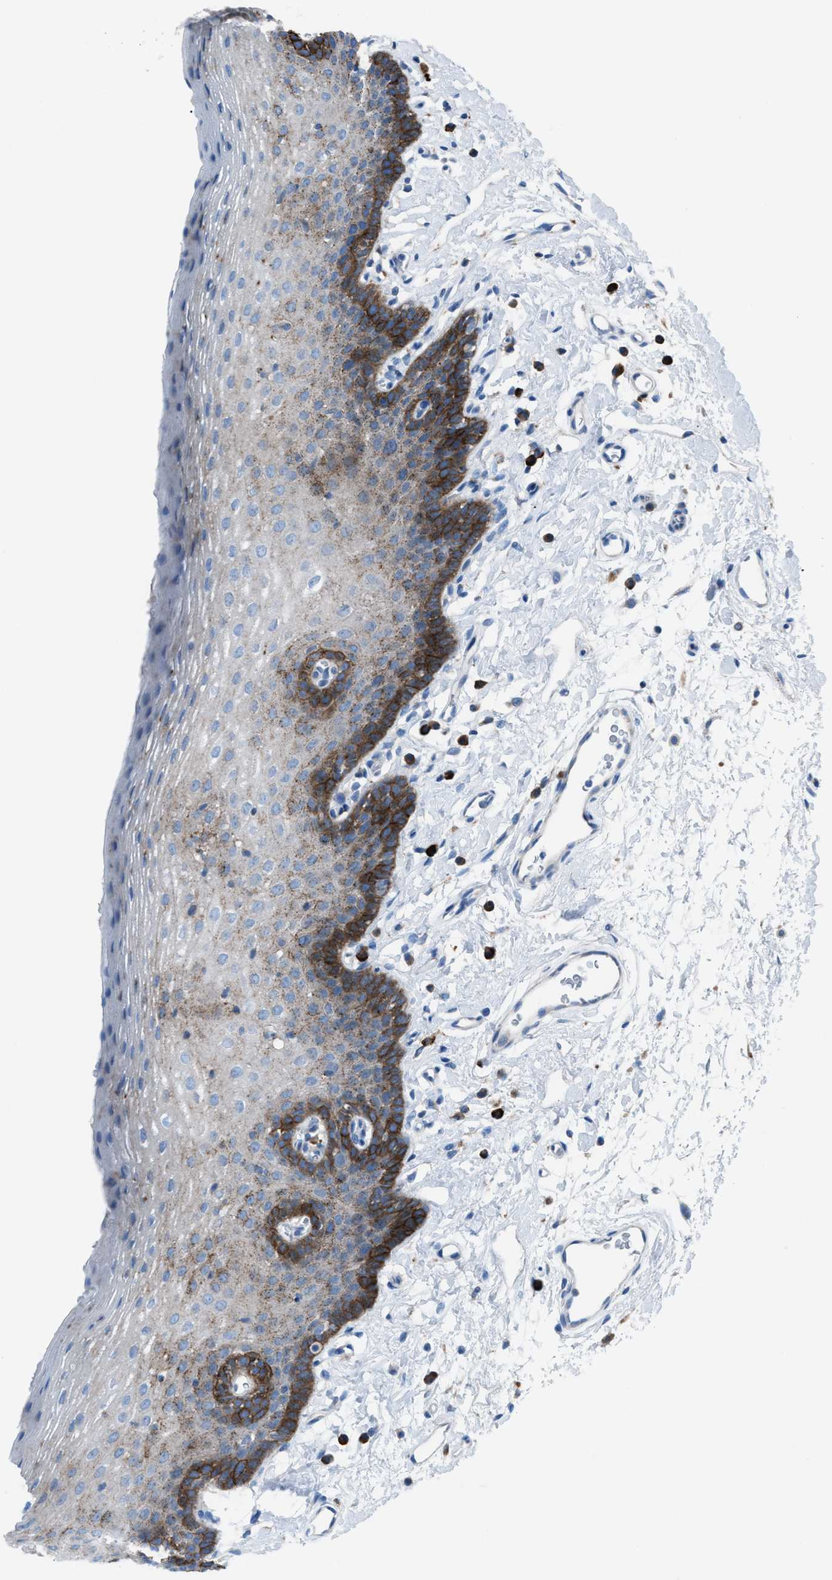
{"staining": {"intensity": "moderate", "quantity": "<25%", "location": "cytoplasmic/membranous"}, "tissue": "oral mucosa", "cell_type": "Squamous epithelial cells", "image_type": "normal", "snomed": [{"axis": "morphology", "description": "Normal tissue, NOS"}, {"axis": "topography", "description": "Oral tissue"}], "caption": "Protein staining by immunohistochemistry (IHC) reveals moderate cytoplasmic/membranous expression in about <25% of squamous epithelial cells in normal oral mucosa.", "gene": "CD1B", "patient": {"sex": "male", "age": 66}}